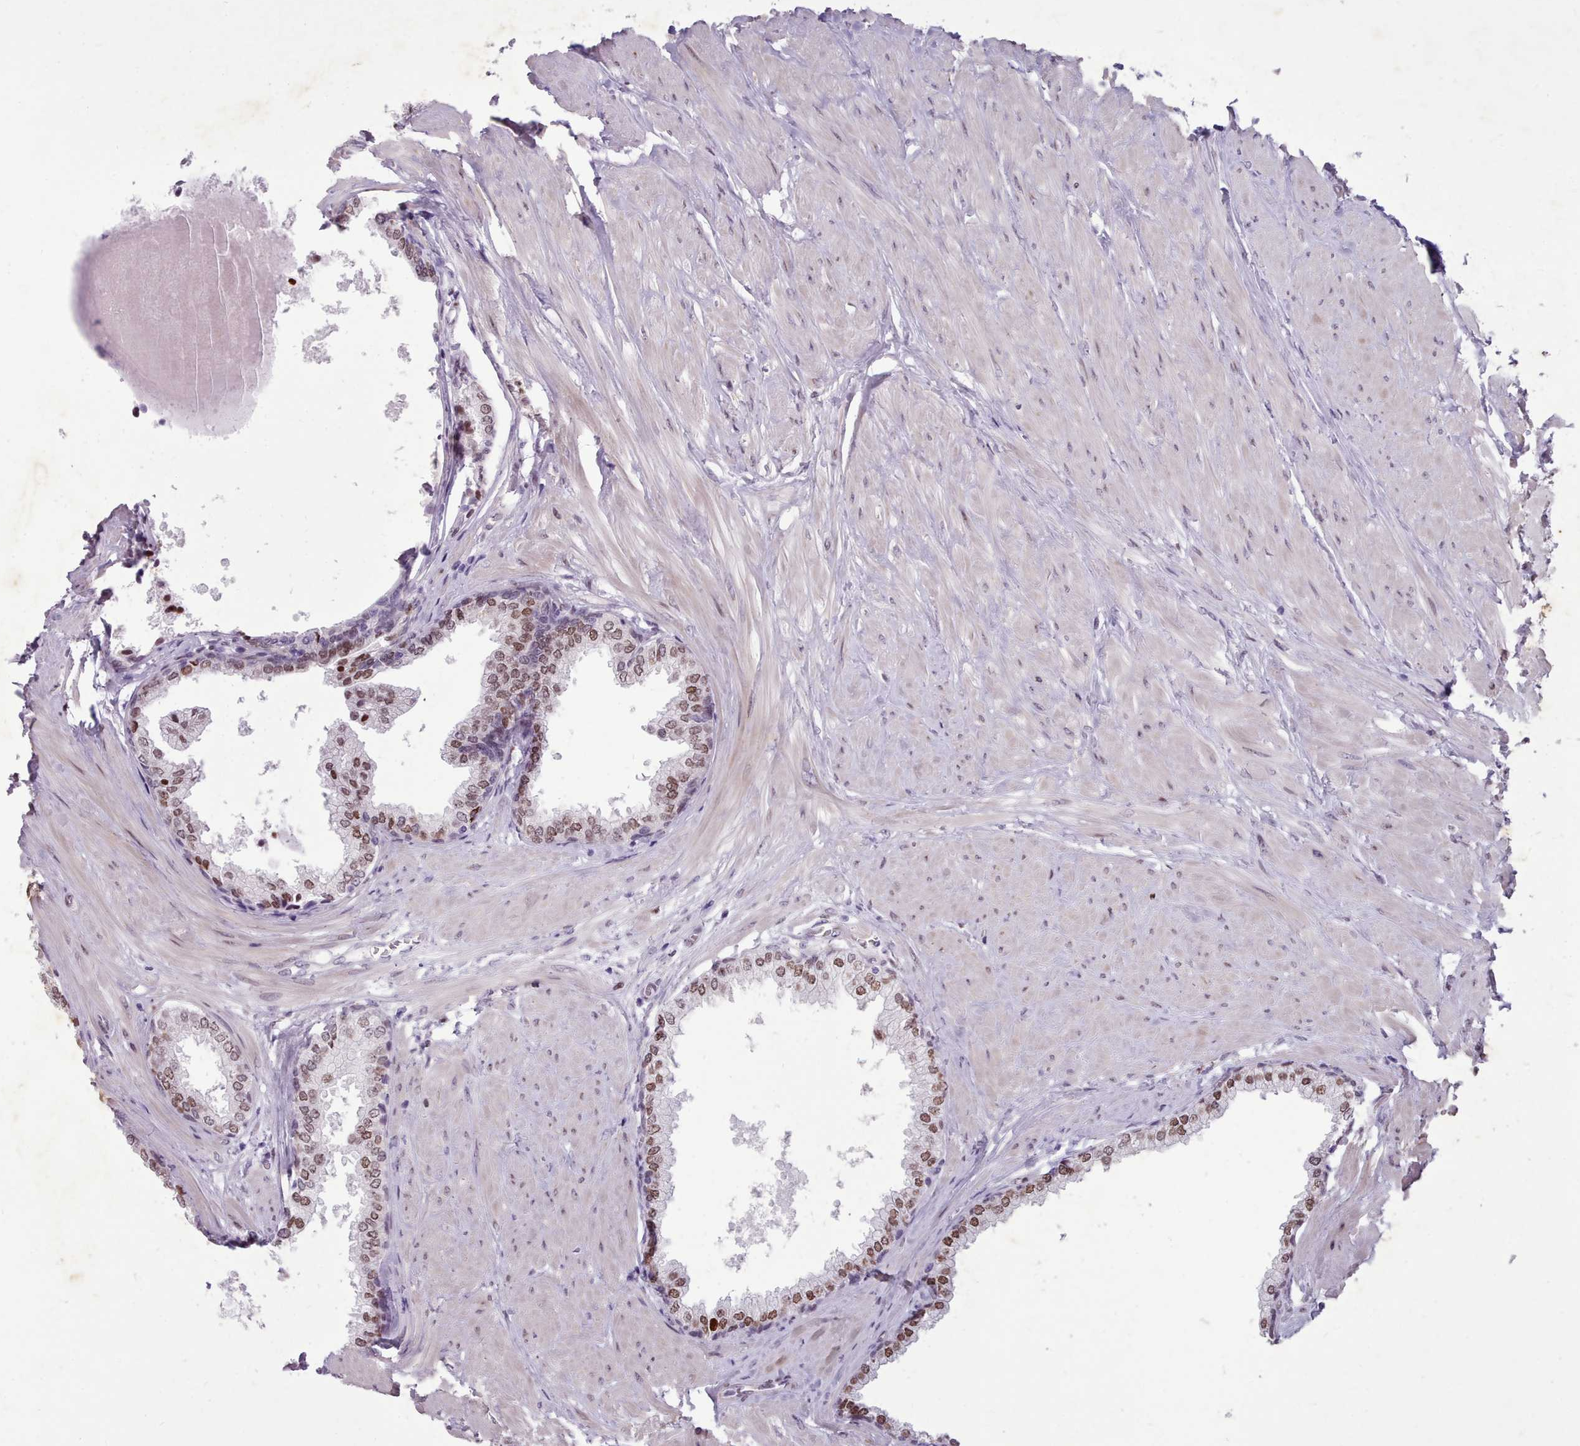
{"staining": {"intensity": "moderate", "quantity": ">75%", "location": "nuclear"}, "tissue": "prostate", "cell_type": "Glandular cells", "image_type": "normal", "snomed": [{"axis": "morphology", "description": "Normal tissue, NOS"}, {"axis": "topography", "description": "Prostate"}], "caption": "This is an image of immunohistochemistry staining of benign prostate, which shows moderate expression in the nuclear of glandular cells.", "gene": "KCNT2", "patient": {"sex": "male", "age": 48}}